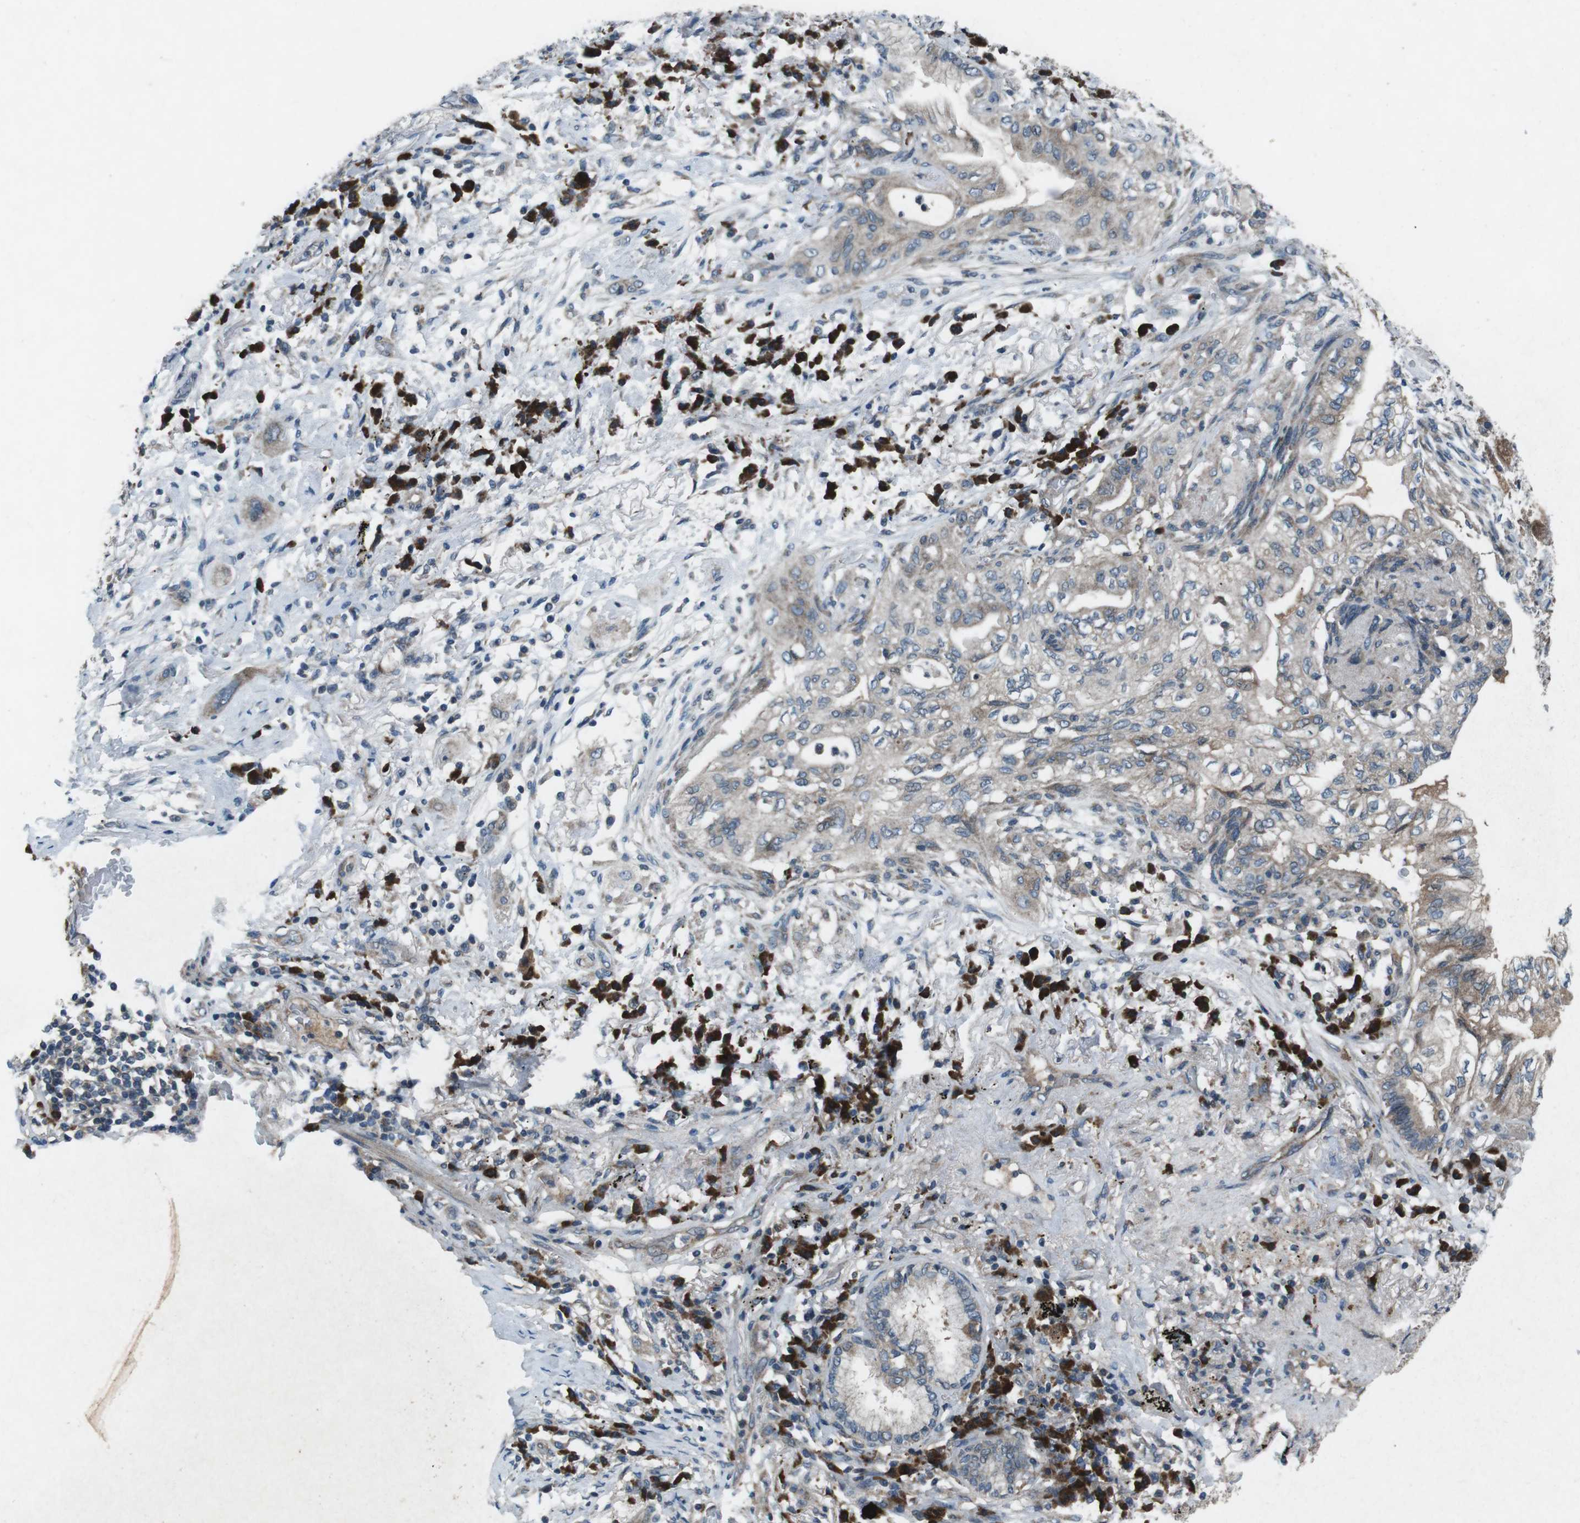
{"staining": {"intensity": "moderate", "quantity": "<25%", "location": "cytoplasmic/membranous"}, "tissue": "lung cancer", "cell_type": "Tumor cells", "image_type": "cancer", "snomed": [{"axis": "morphology", "description": "Normal tissue, NOS"}, {"axis": "morphology", "description": "Adenocarcinoma, NOS"}, {"axis": "topography", "description": "Bronchus"}, {"axis": "topography", "description": "Lung"}], "caption": "IHC image of neoplastic tissue: human lung adenocarcinoma stained using IHC displays low levels of moderate protein expression localized specifically in the cytoplasmic/membranous of tumor cells, appearing as a cytoplasmic/membranous brown color.", "gene": "CDK16", "patient": {"sex": "female", "age": 70}}